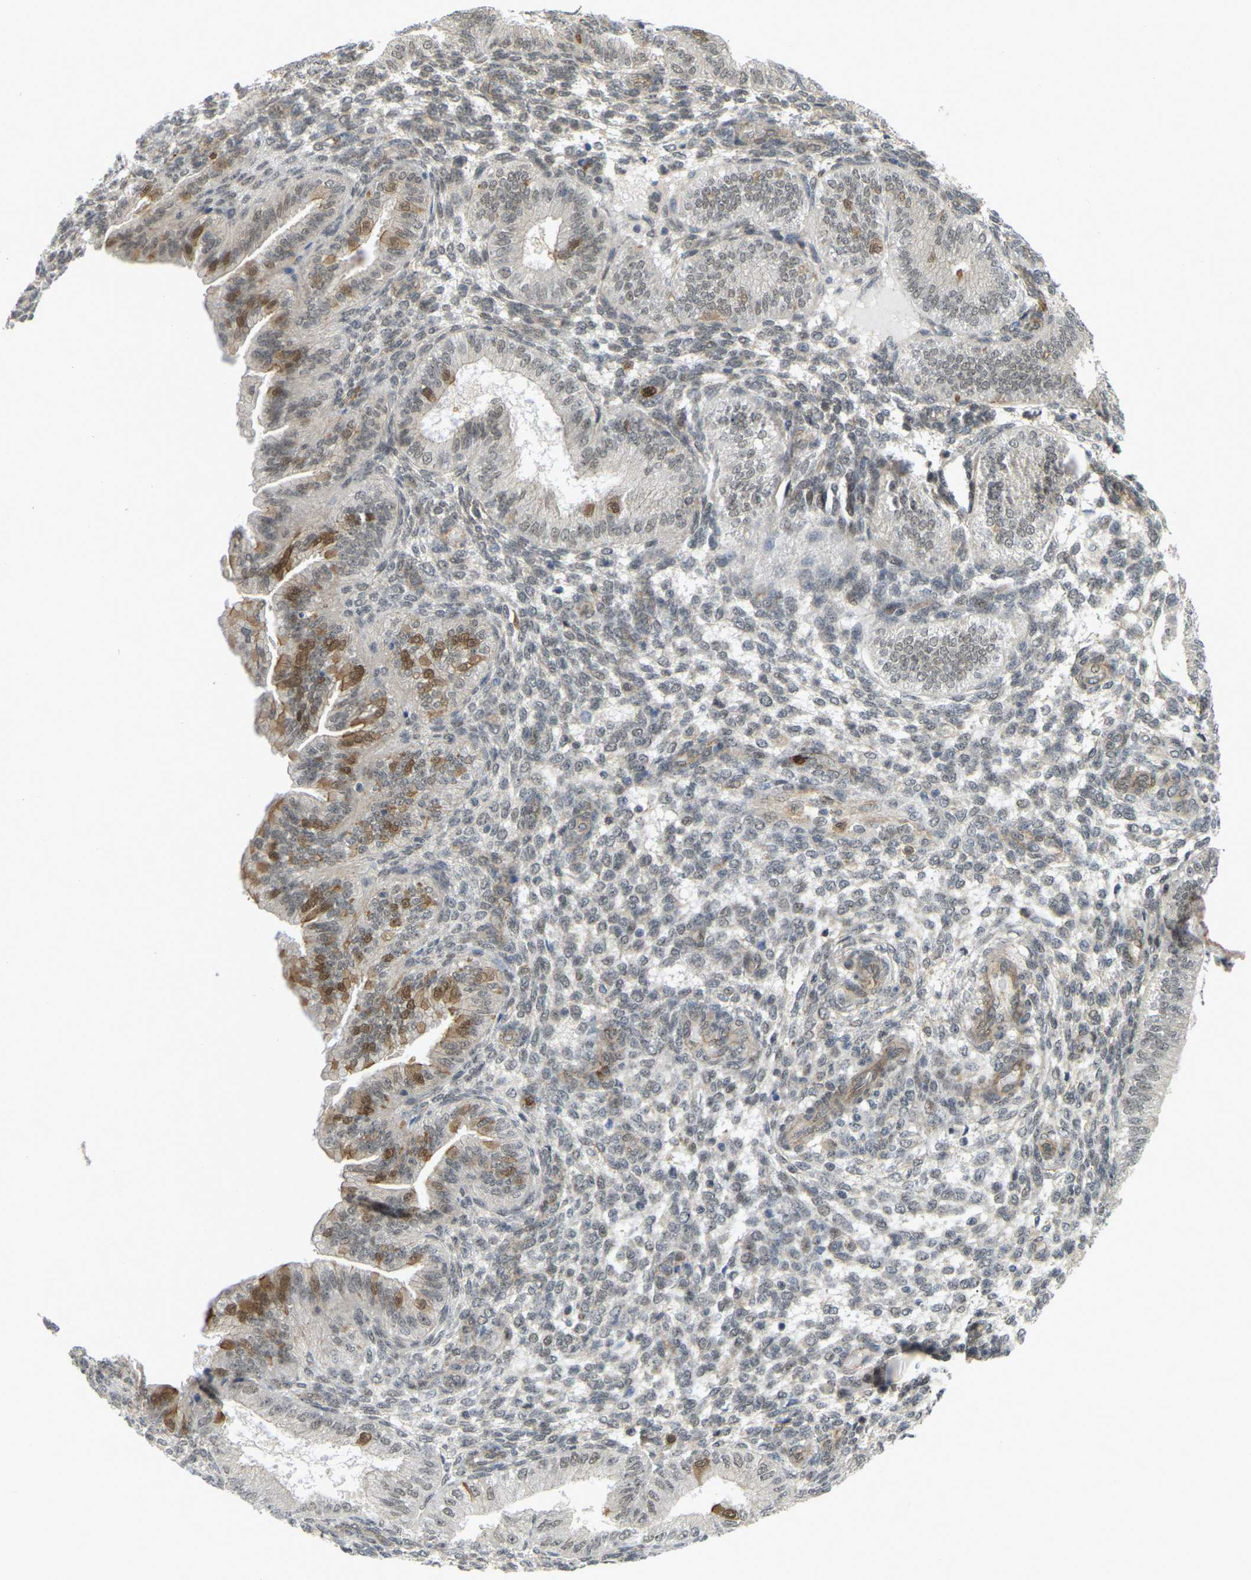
{"staining": {"intensity": "weak", "quantity": "<25%", "location": "nuclear"}, "tissue": "endometrium", "cell_type": "Cells in endometrial stroma", "image_type": "normal", "snomed": [{"axis": "morphology", "description": "Normal tissue, NOS"}, {"axis": "topography", "description": "Endometrium"}], "caption": "IHC photomicrograph of normal human endometrium stained for a protein (brown), which exhibits no positivity in cells in endometrial stroma. (Brightfield microscopy of DAB immunohistochemistry at high magnification).", "gene": "SERPINB5", "patient": {"sex": "female", "age": 39}}